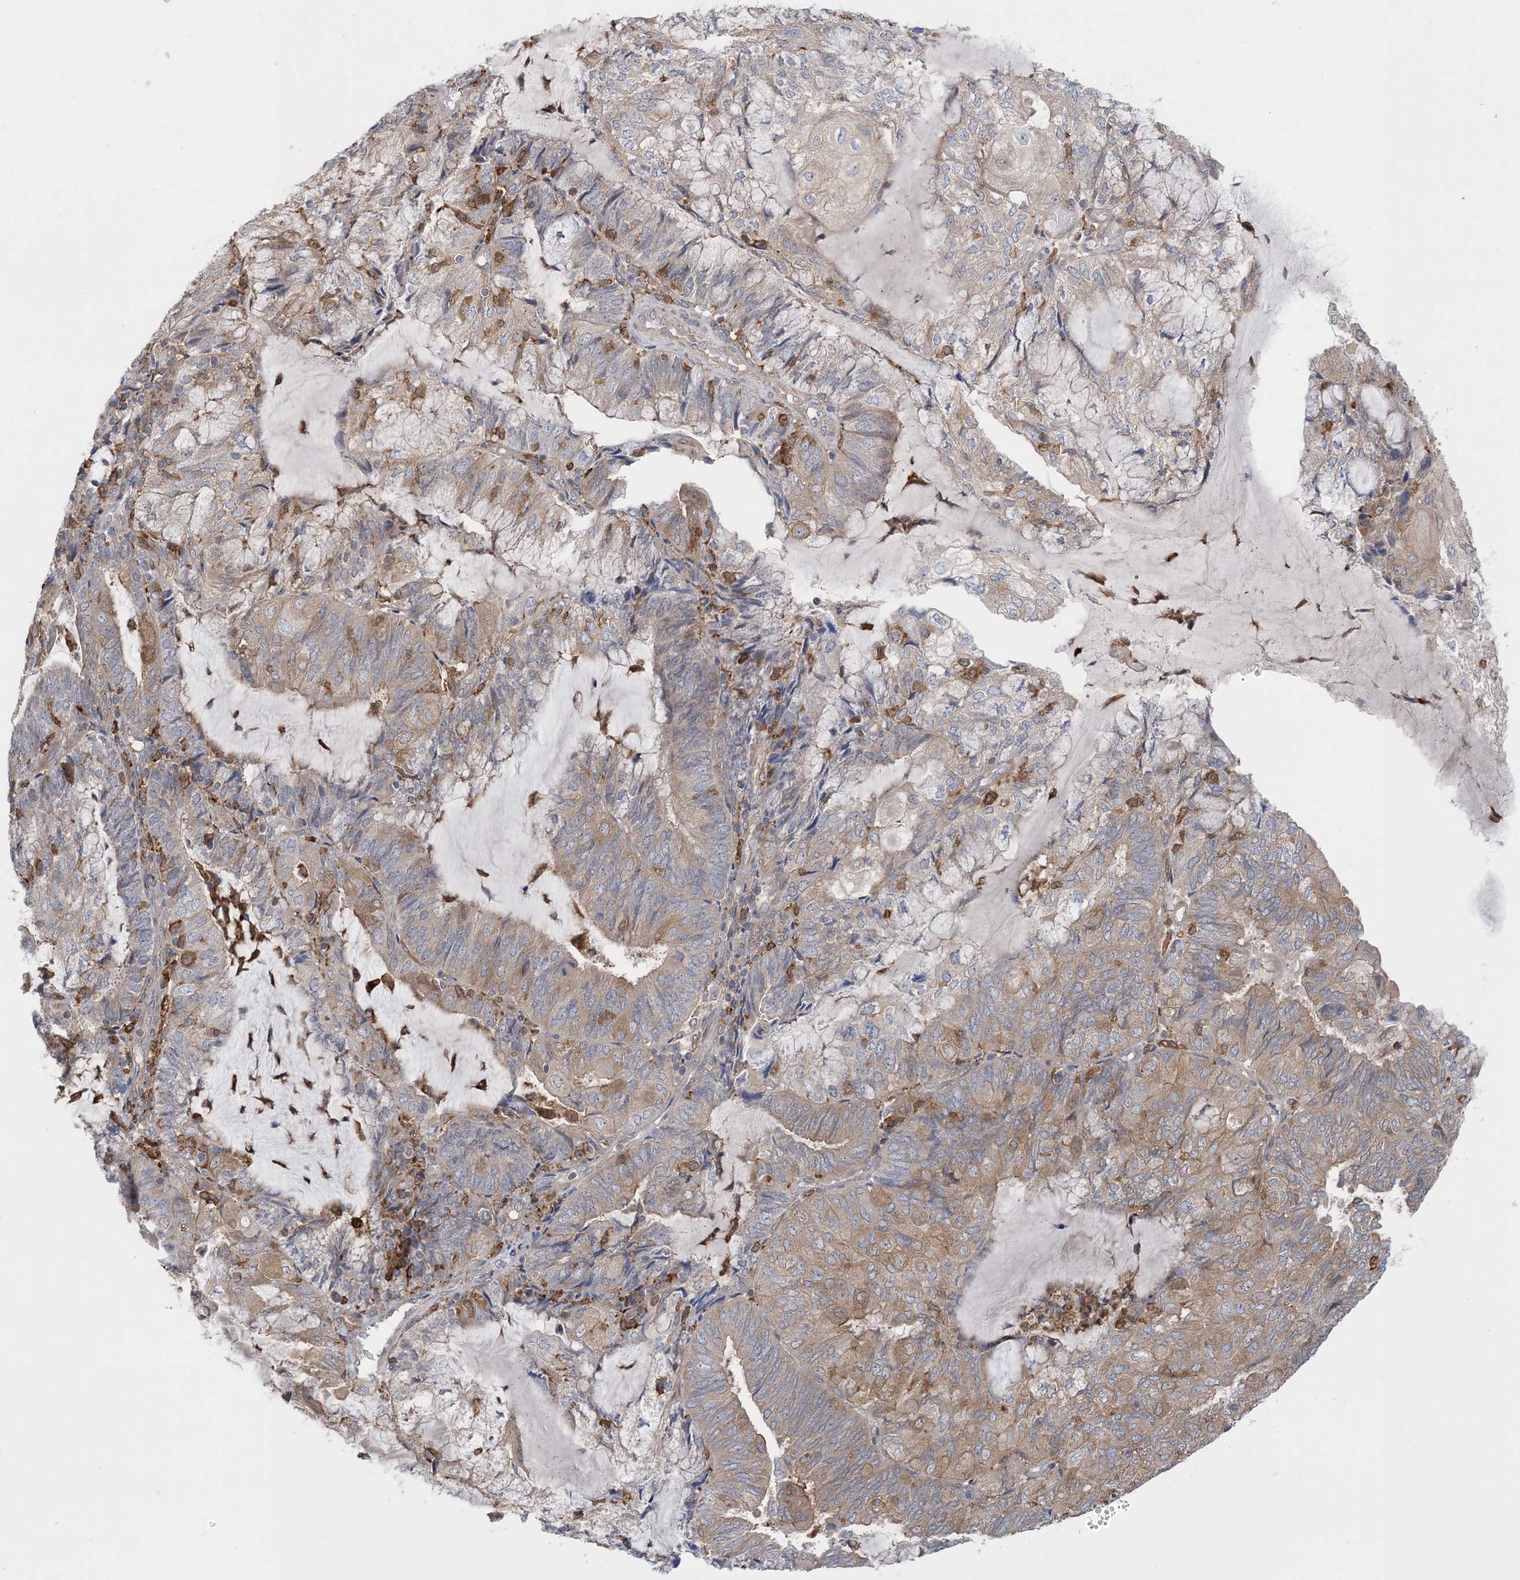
{"staining": {"intensity": "moderate", "quantity": "<25%", "location": "cytoplasmic/membranous"}, "tissue": "endometrial cancer", "cell_type": "Tumor cells", "image_type": "cancer", "snomed": [{"axis": "morphology", "description": "Adenocarcinoma, NOS"}, {"axis": "topography", "description": "Endometrium"}], "caption": "There is low levels of moderate cytoplasmic/membranous staining in tumor cells of endometrial cancer (adenocarcinoma), as demonstrated by immunohistochemical staining (brown color).", "gene": "HS1BP3", "patient": {"sex": "female", "age": 81}}